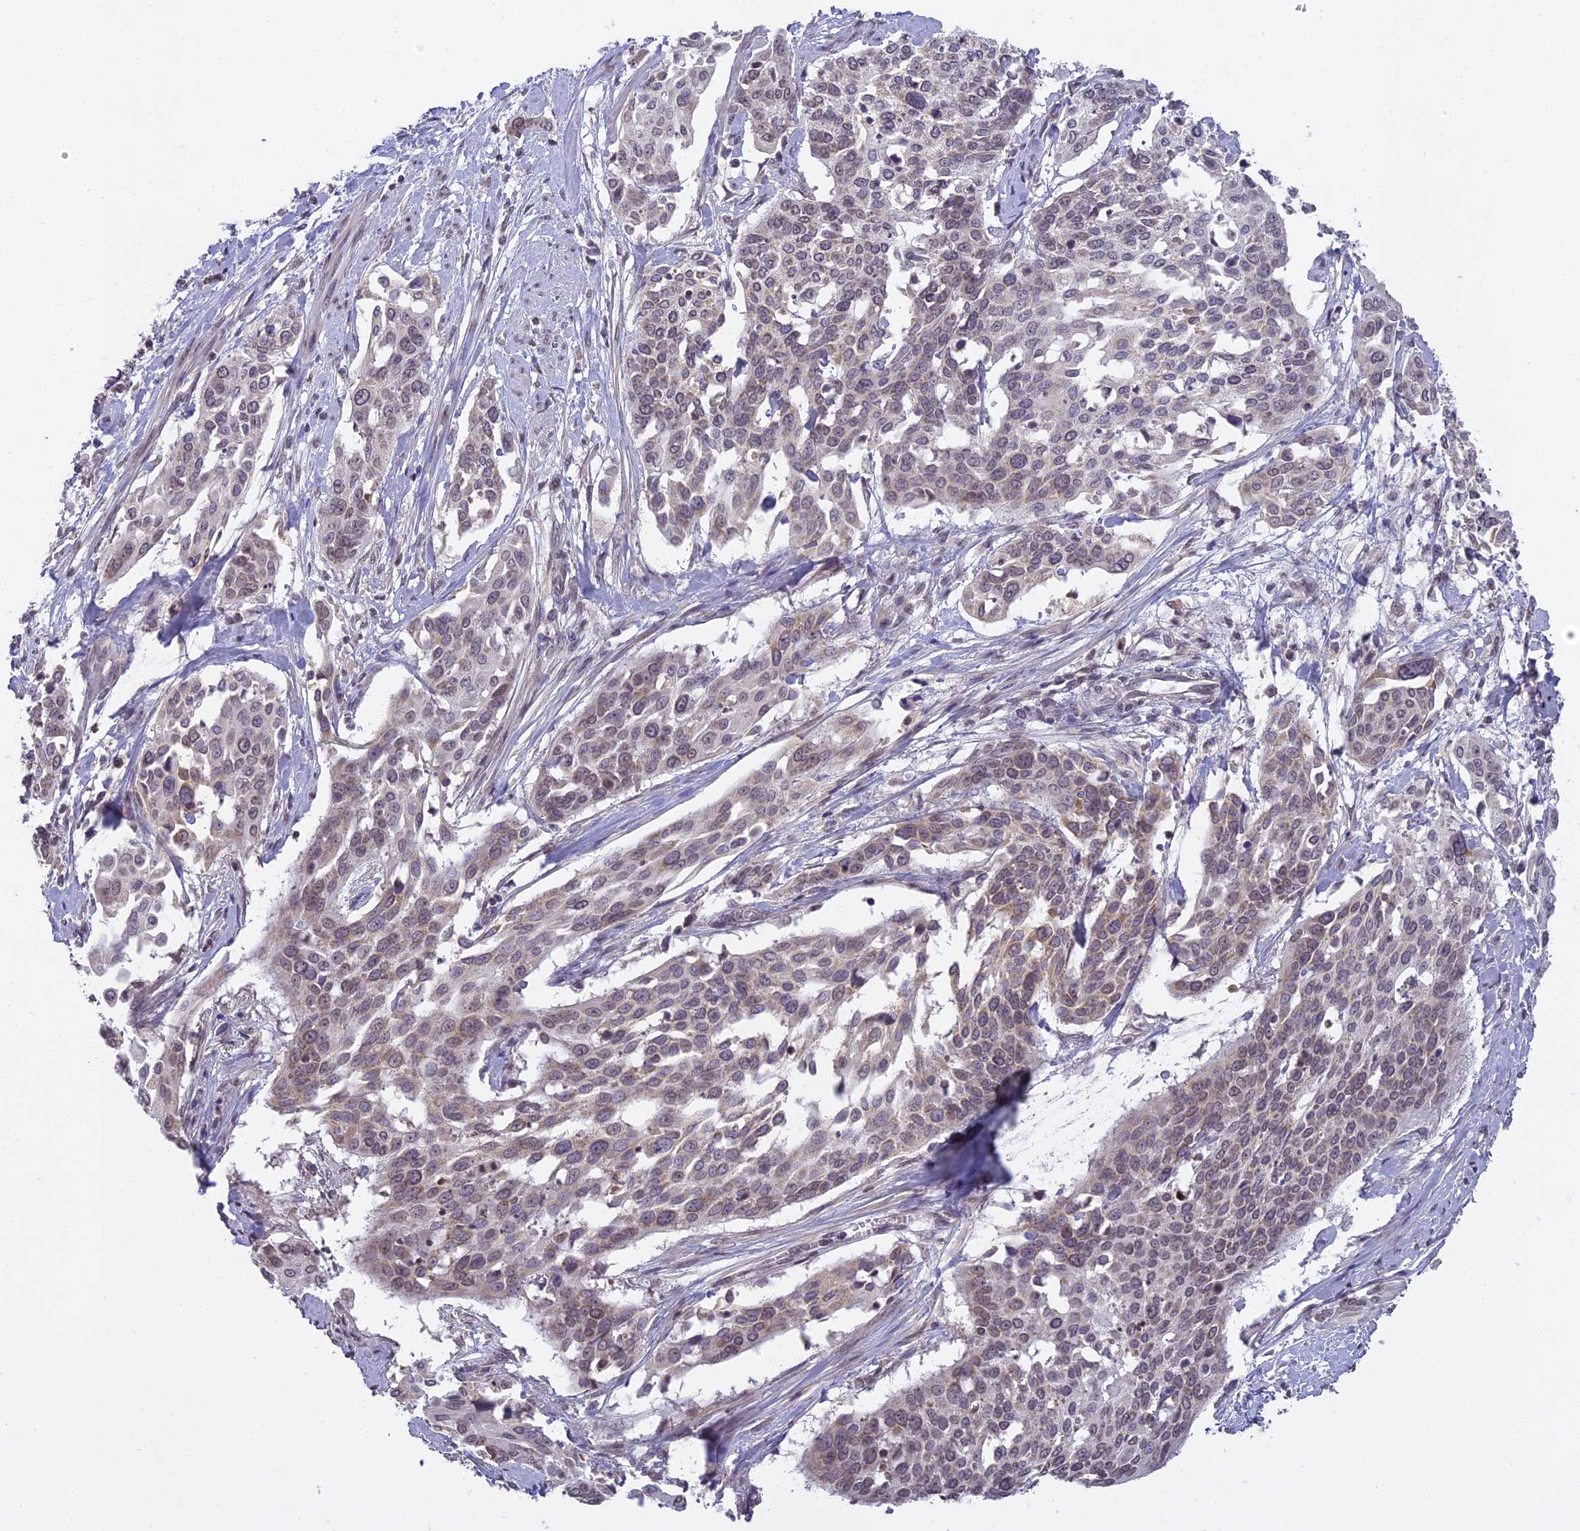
{"staining": {"intensity": "weak", "quantity": "25%-75%", "location": "cytoplasmic/membranous,nuclear"}, "tissue": "cervical cancer", "cell_type": "Tumor cells", "image_type": "cancer", "snomed": [{"axis": "morphology", "description": "Squamous cell carcinoma, NOS"}, {"axis": "topography", "description": "Cervix"}], "caption": "Brown immunohistochemical staining in human cervical squamous cell carcinoma demonstrates weak cytoplasmic/membranous and nuclear staining in about 25%-75% of tumor cells. The staining is performed using DAB brown chromogen to label protein expression. The nuclei are counter-stained blue using hematoxylin.", "gene": "ERG28", "patient": {"sex": "female", "age": 44}}